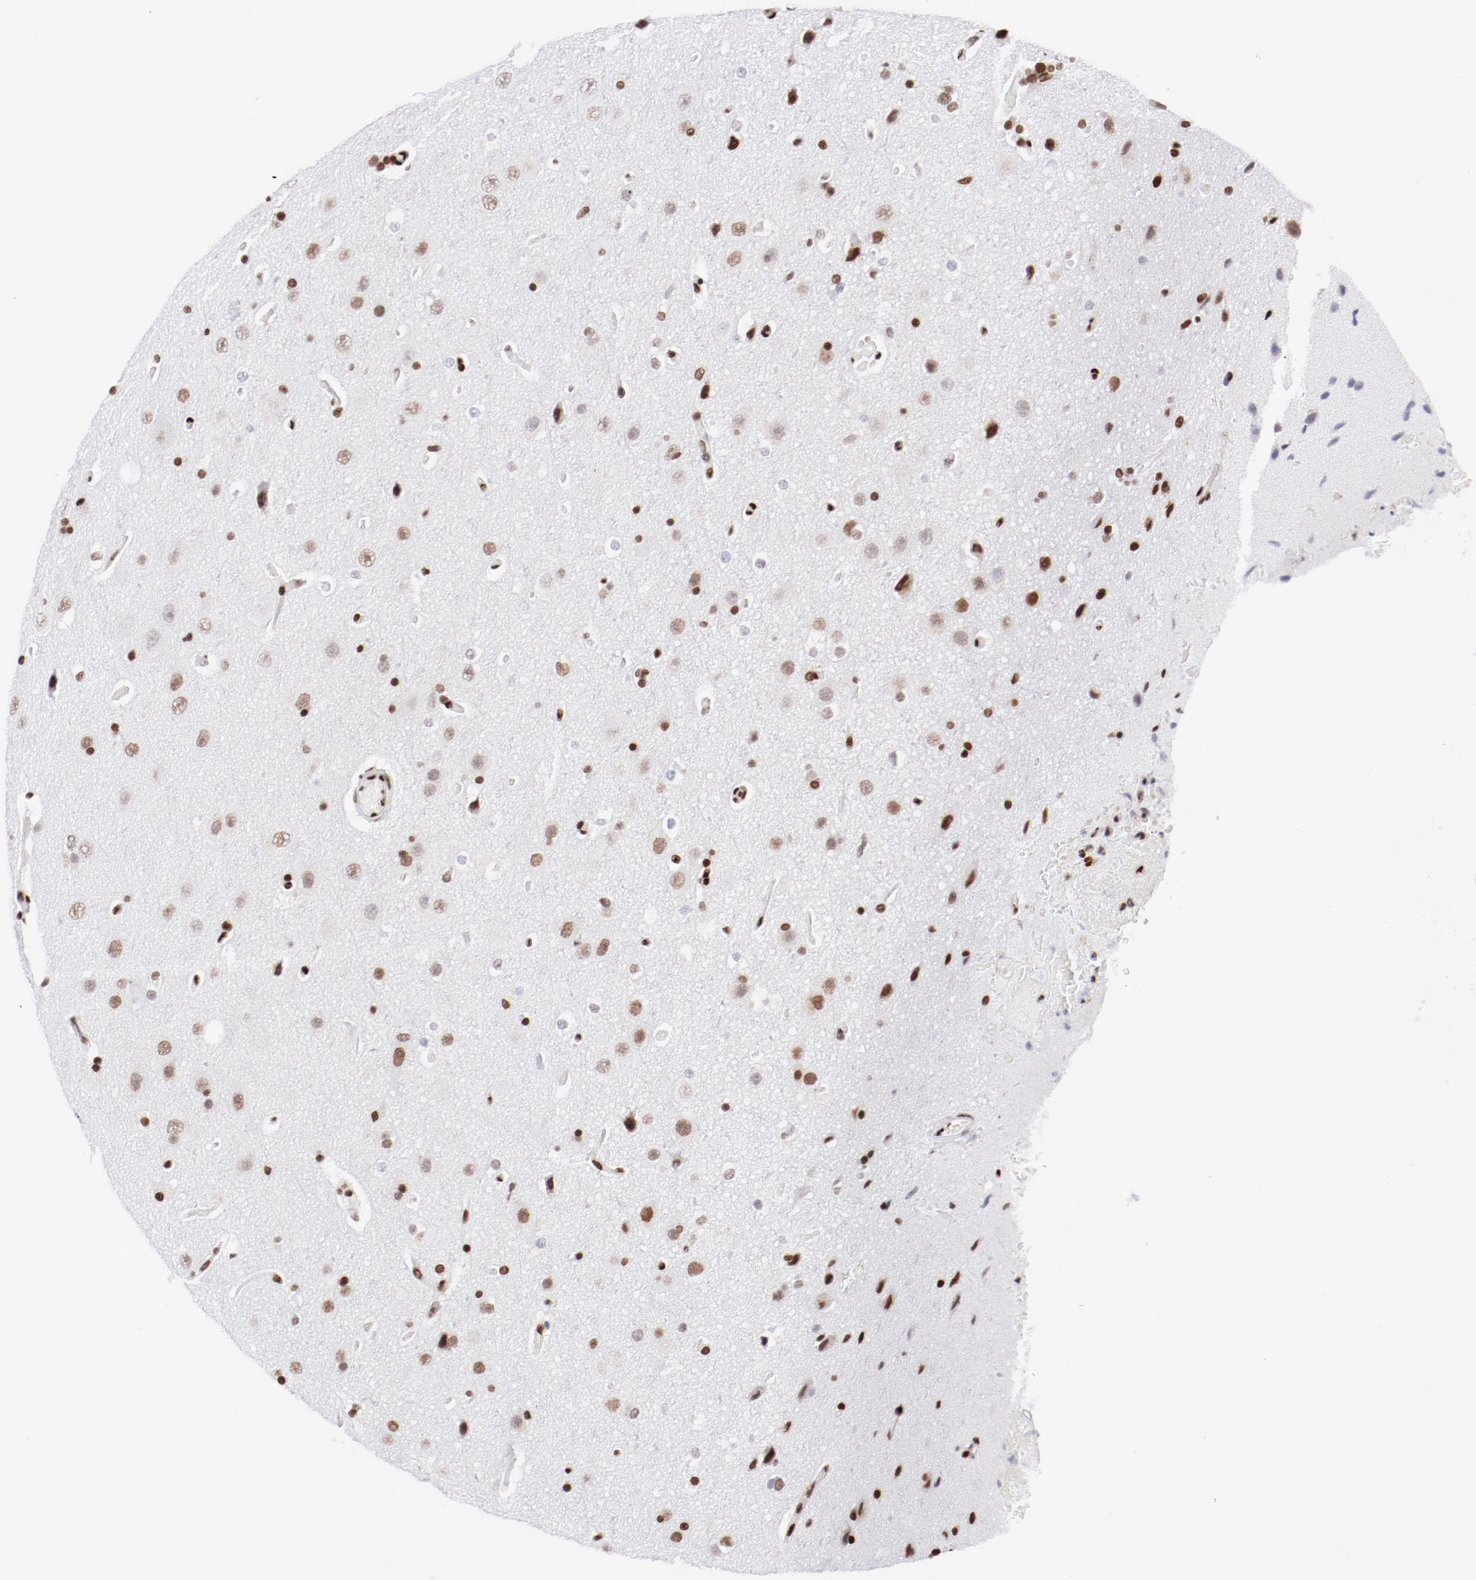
{"staining": {"intensity": "strong", "quantity": ">75%", "location": "nuclear"}, "tissue": "glioma", "cell_type": "Tumor cells", "image_type": "cancer", "snomed": [{"axis": "morphology", "description": "Glioma, malignant, Low grade"}, {"axis": "topography", "description": "Cerebral cortex"}], "caption": "A micrograph showing strong nuclear expression in about >75% of tumor cells in low-grade glioma (malignant), as visualized by brown immunohistochemical staining.", "gene": "NFYB", "patient": {"sex": "female", "age": 47}}